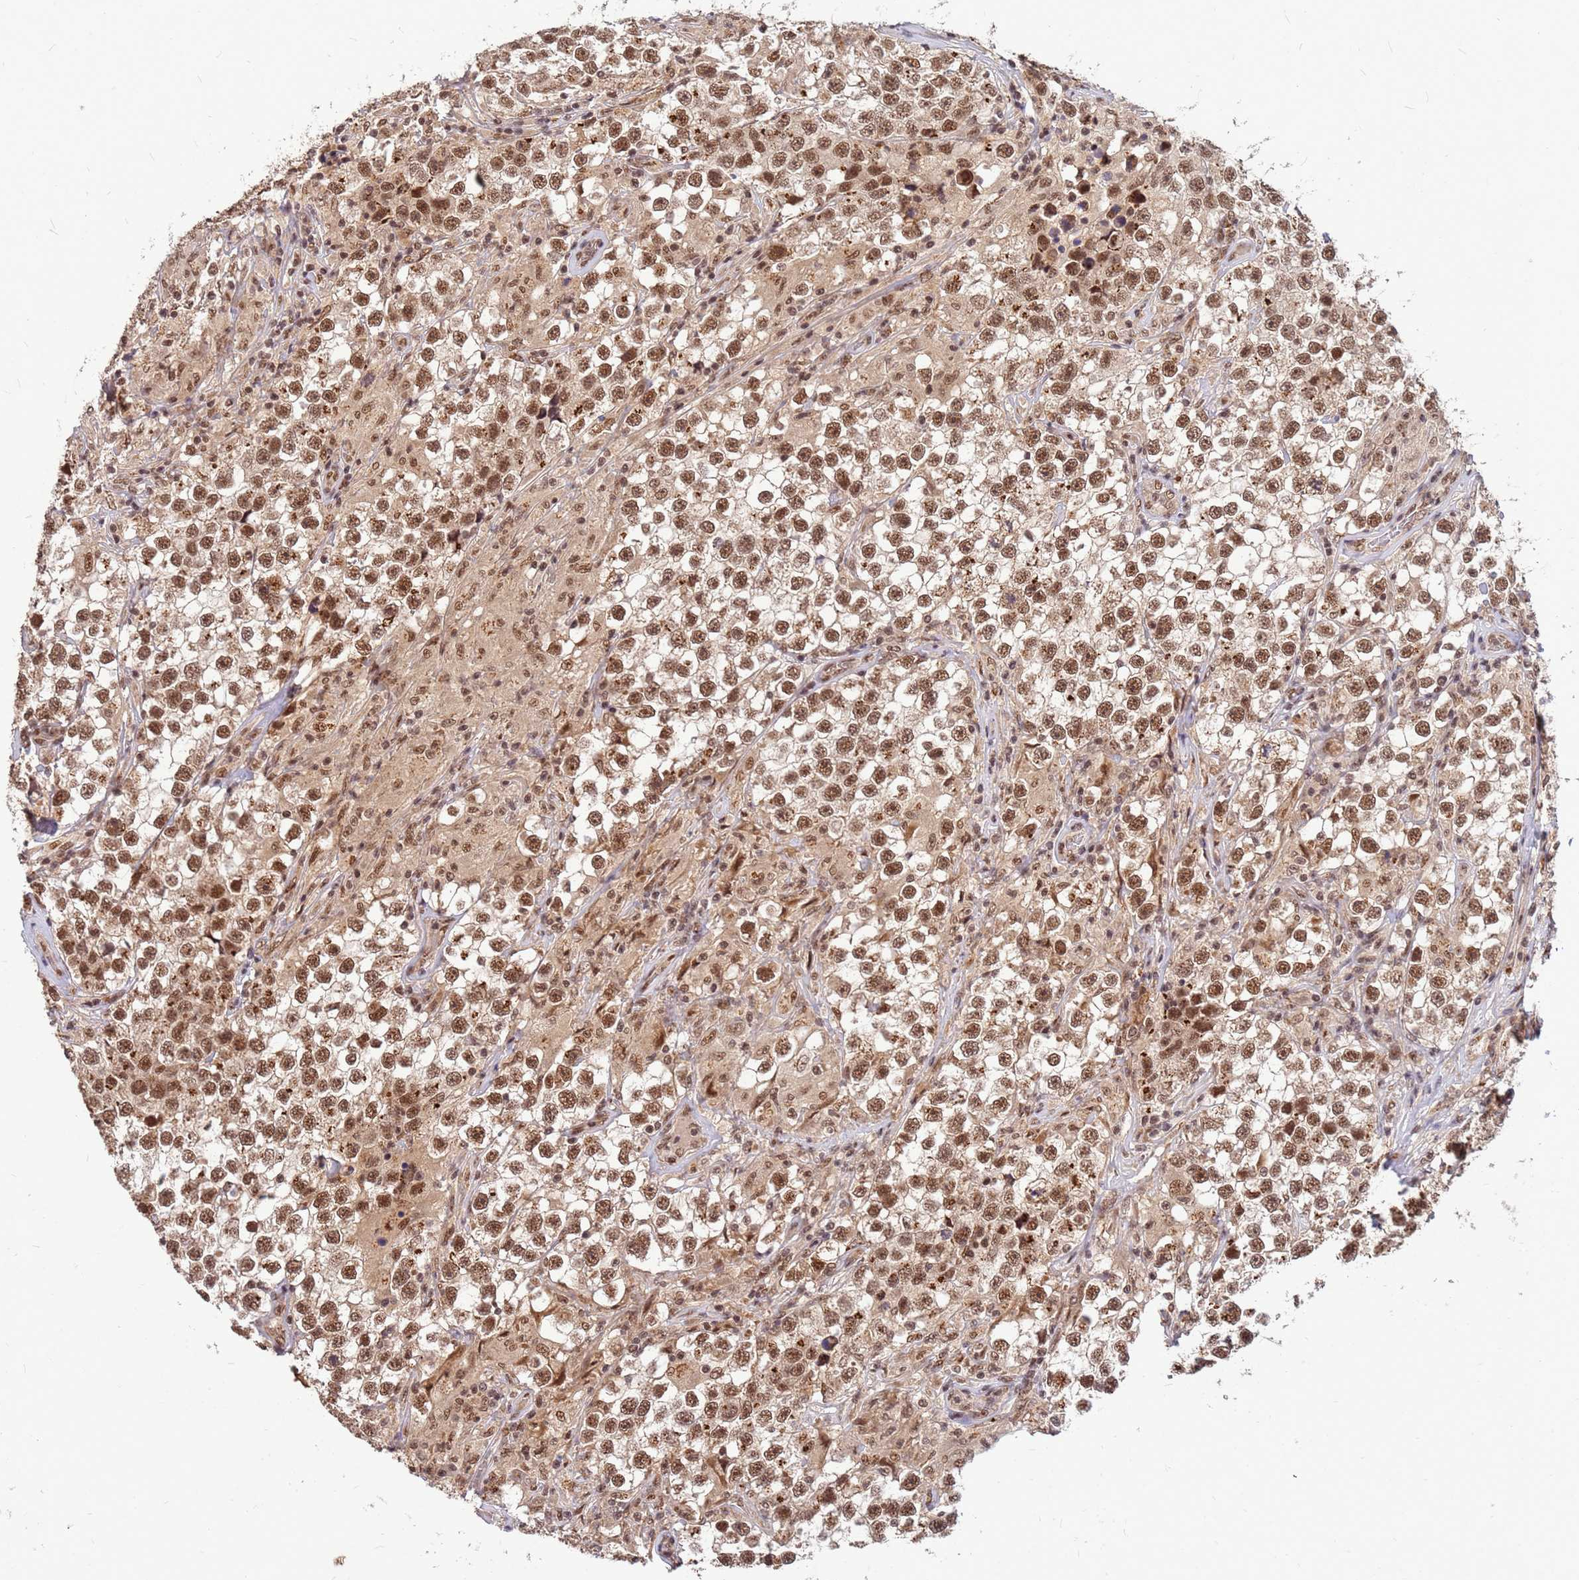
{"staining": {"intensity": "moderate", "quantity": ">75%", "location": "nuclear"}, "tissue": "testis cancer", "cell_type": "Tumor cells", "image_type": "cancer", "snomed": [{"axis": "morphology", "description": "Seminoma, NOS"}, {"axis": "topography", "description": "Testis"}], "caption": "The histopathology image displays staining of testis cancer (seminoma), revealing moderate nuclear protein staining (brown color) within tumor cells. The protein of interest is stained brown, and the nuclei are stained in blue (DAB (3,3'-diaminobenzidine) IHC with brightfield microscopy, high magnification).", "gene": "NCBP2", "patient": {"sex": "male", "age": 46}}